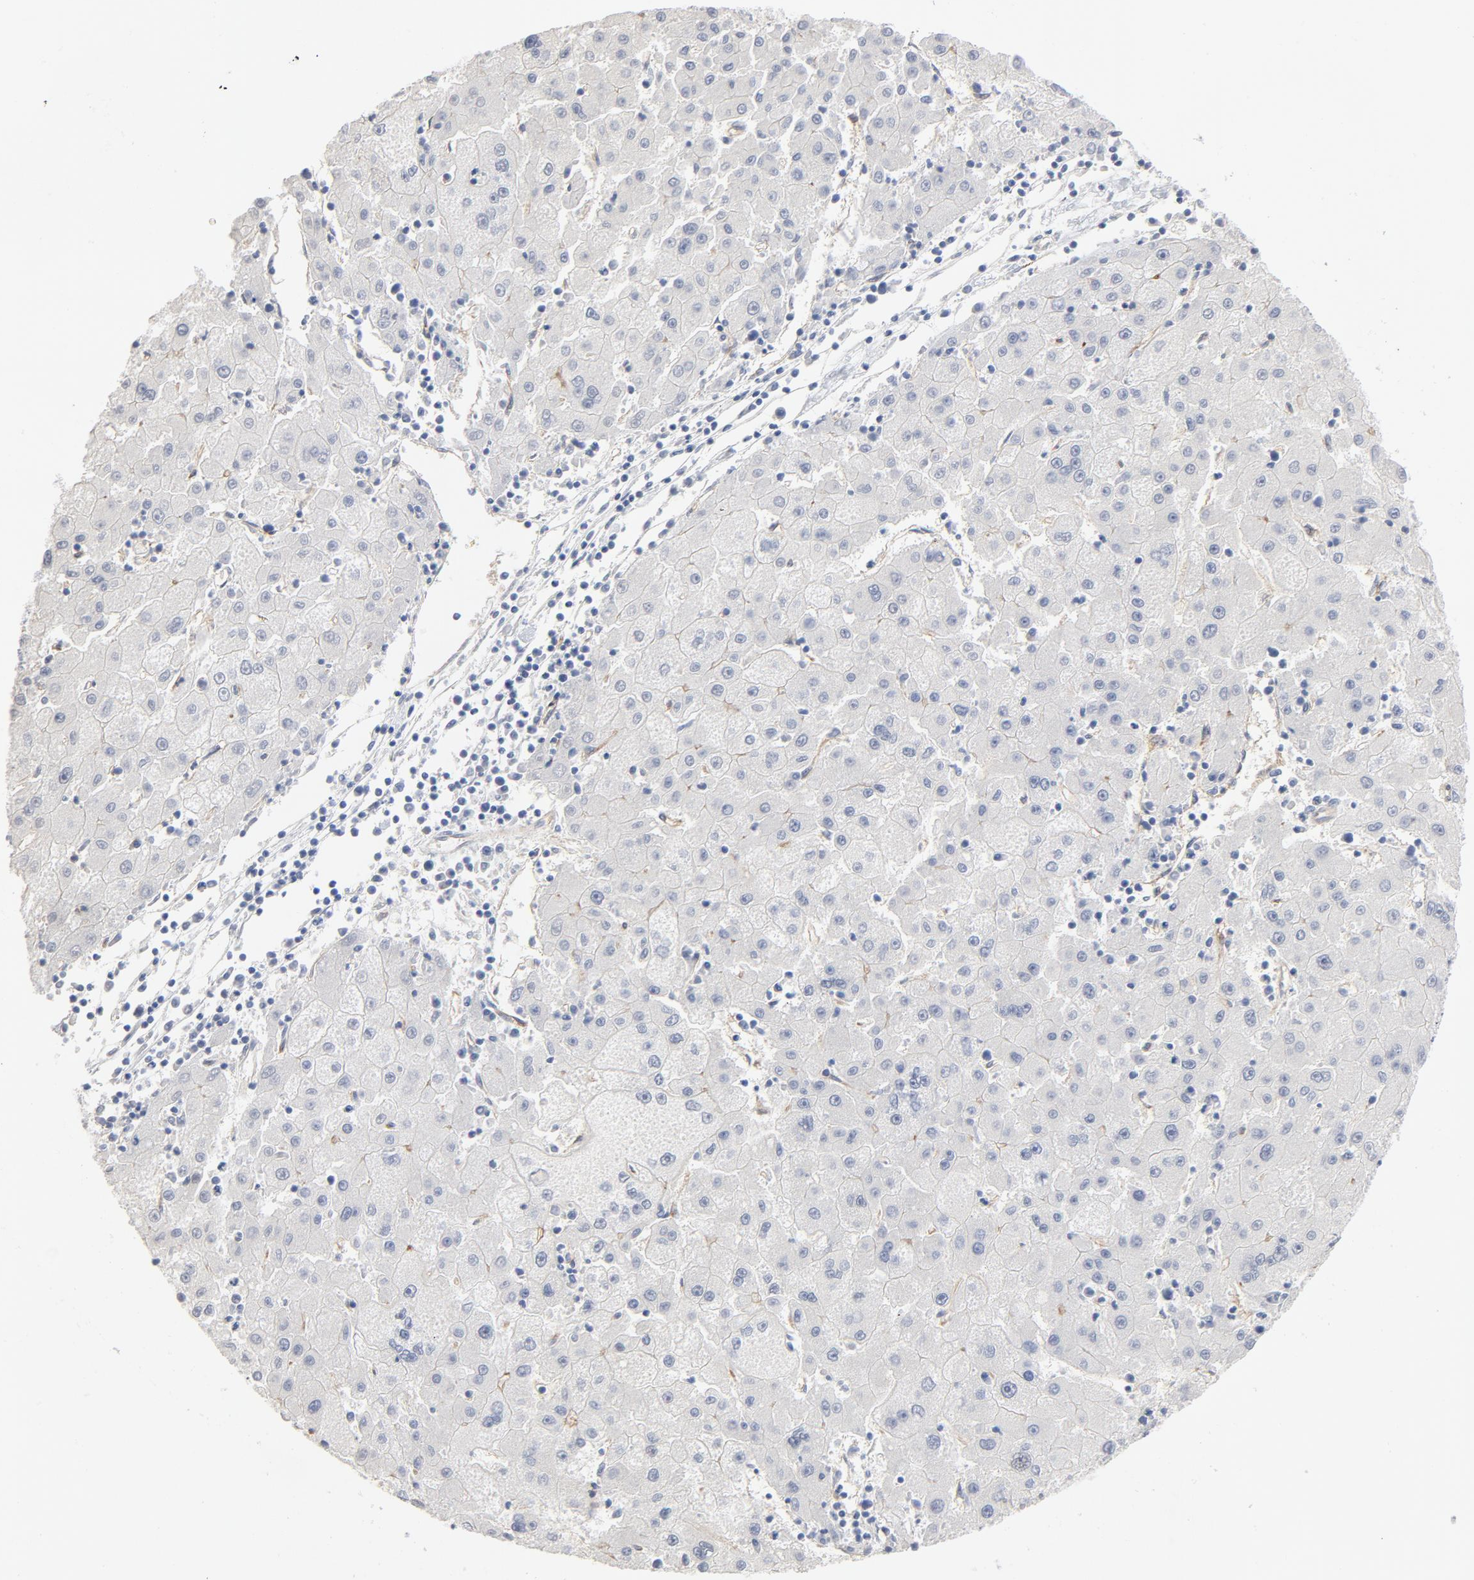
{"staining": {"intensity": "negative", "quantity": "none", "location": "none"}, "tissue": "liver cancer", "cell_type": "Tumor cells", "image_type": "cancer", "snomed": [{"axis": "morphology", "description": "Carcinoma, Hepatocellular, NOS"}, {"axis": "topography", "description": "Liver"}], "caption": "Immunohistochemistry (IHC) photomicrograph of neoplastic tissue: human hepatocellular carcinoma (liver) stained with DAB displays no significant protein positivity in tumor cells.", "gene": "SHANK3", "patient": {"sex": "male", "age": 72}}